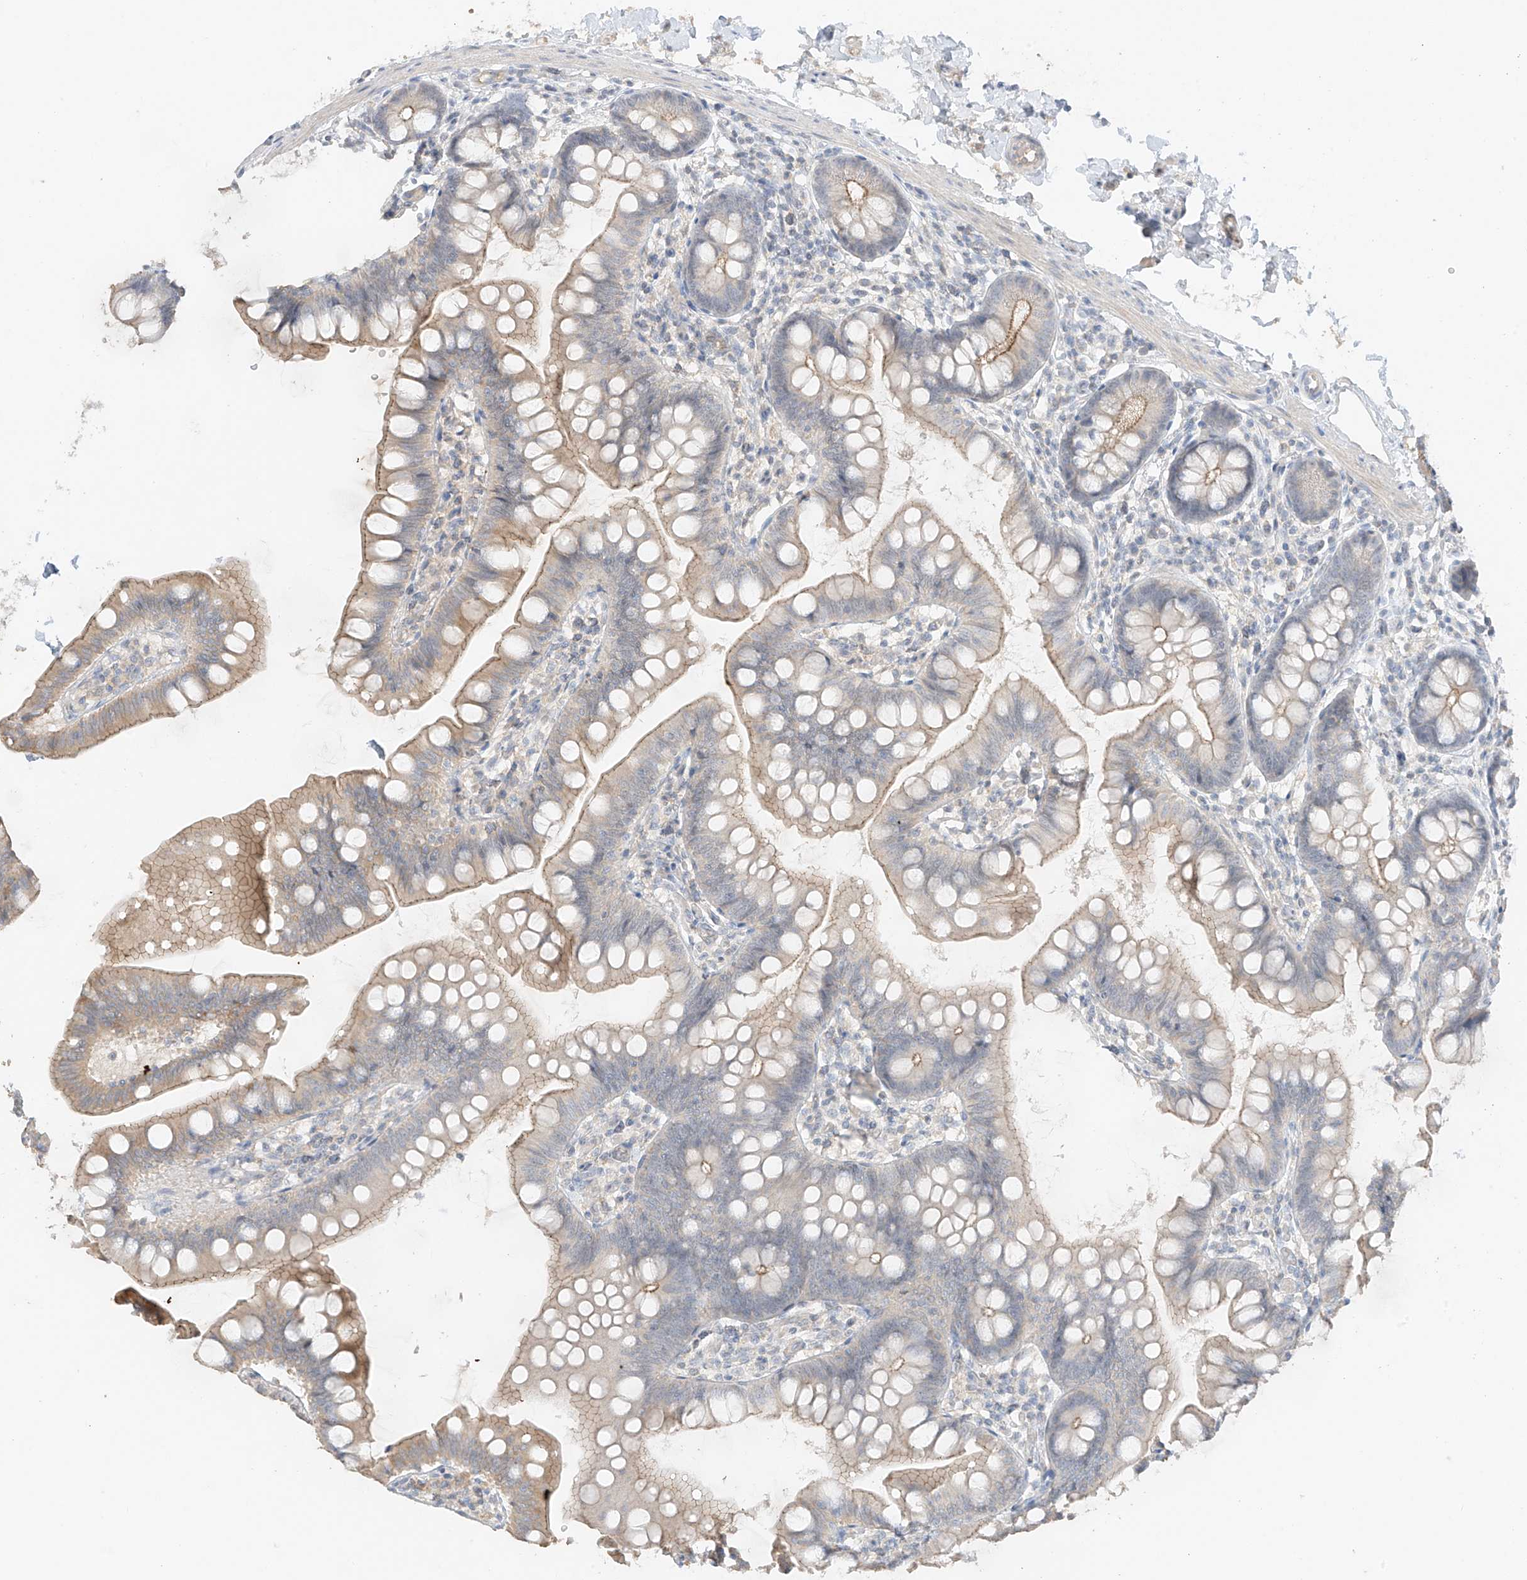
{"staining": {"intensity": "weak", "quantity": ">75%", "location": "cytoplasmic/membranous"}, "tissue": "small intestine", "cell_type": "Glandular cells", "image_type": "normal", "snomed": [{"axis": "morphology", "description": "Normal tissue, NOS"}, {"axis": "topography", "description": "Small intestine"}], "caption": "Immunohistochemistry photomicrograph of benign human small intestine stained for a protein (brown), which displays low levels of weak cytoplasmic/membranous expression in about >75% of glandular cells.", "gene": "ZBTB41", "patient": {"sex": "male", "age": 7}}